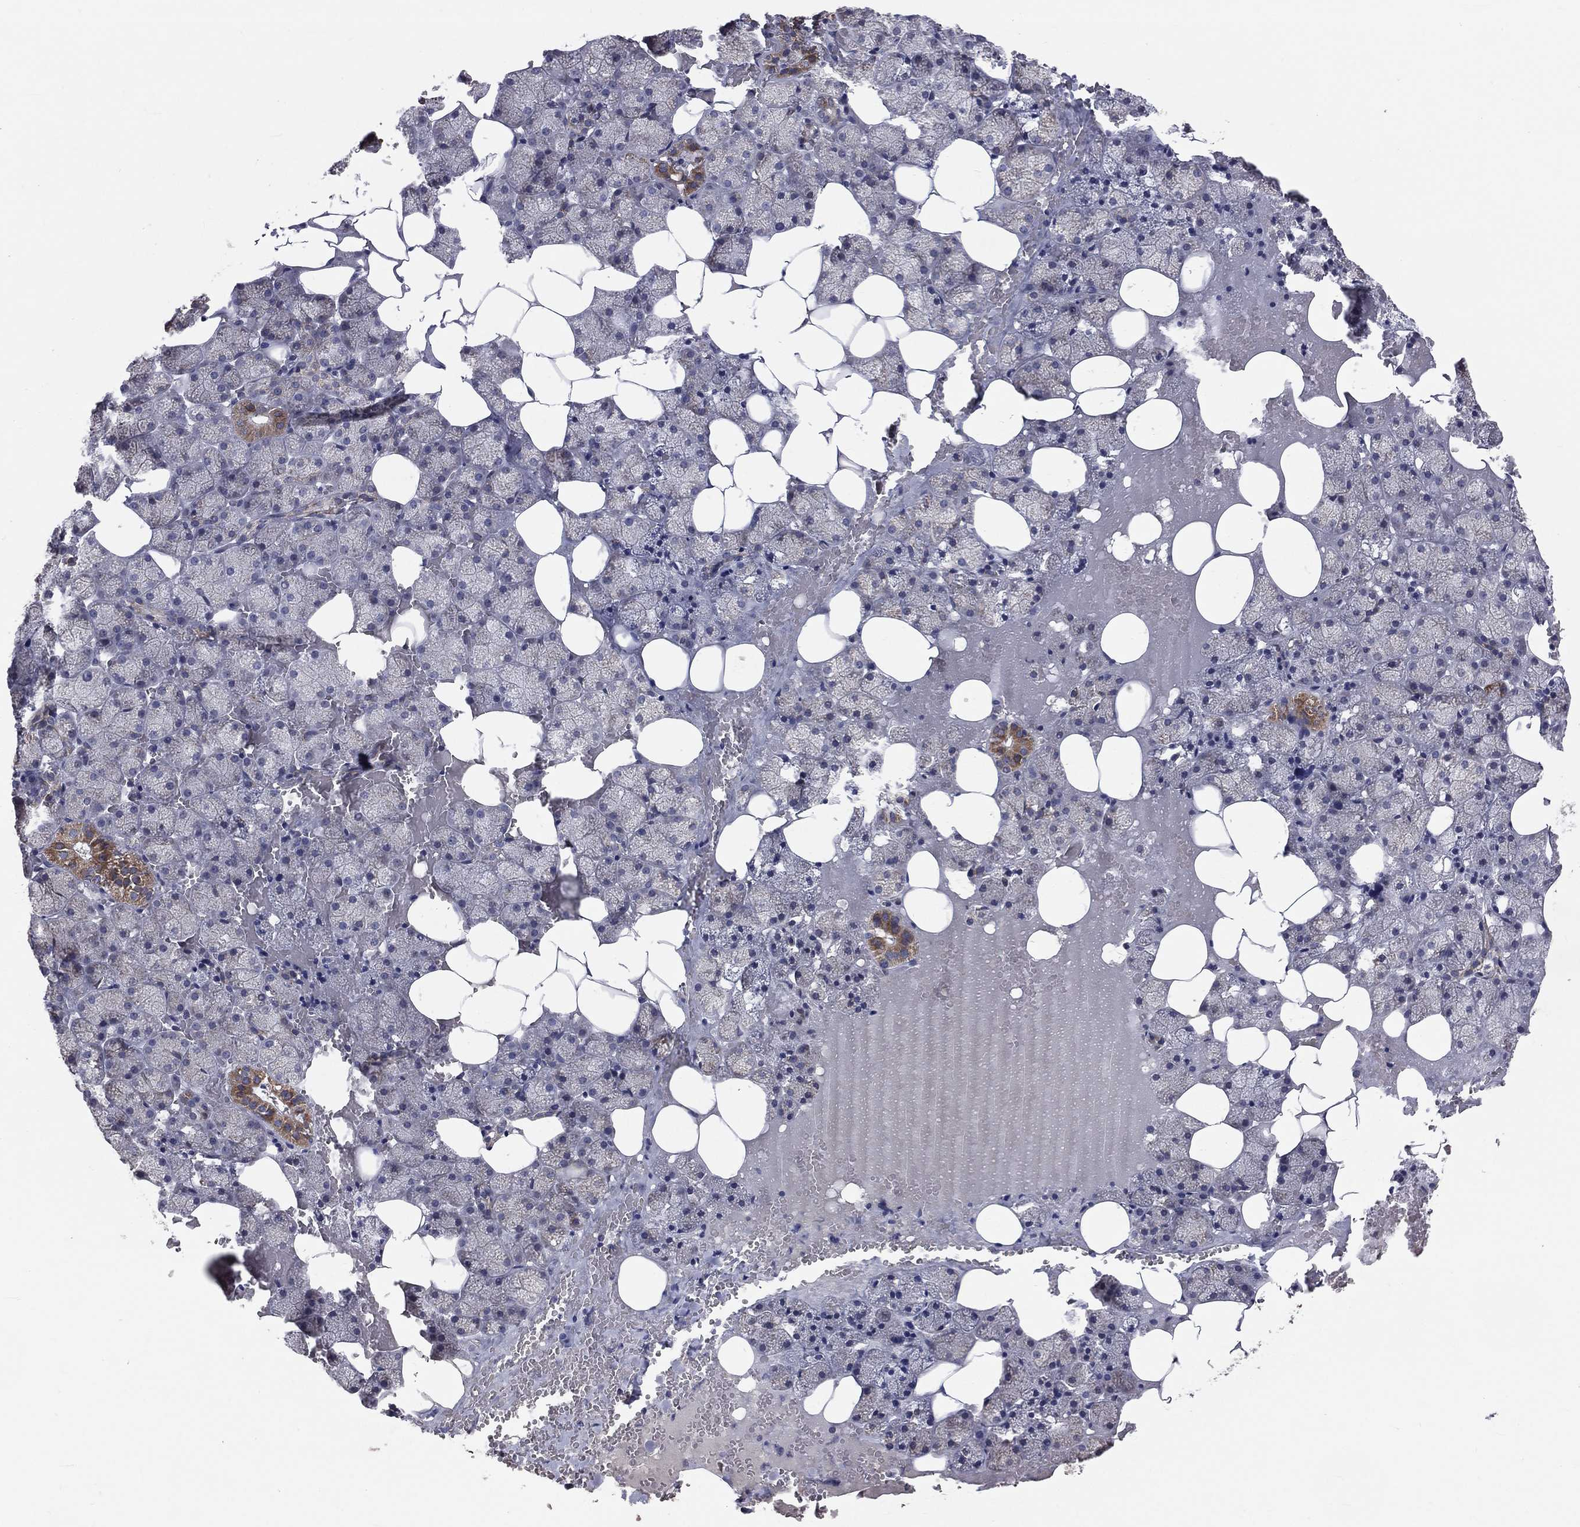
{"staining": {"intensity": "moderate", "quantity": "<25%", "location": "cytoplasmic/membranous"}, "tissue": "salivary gland", "cell_type": "Glandular cells", "image_type": "normal", "snomed": [{"axis": "morphology", "description": "Normal tissue, NOS"}, {"axis": "topography", "description": "Salivary gland"}], "caption": "A brown stain highlights moderate cytoplasmic/membranous positivity of a protein in glandular cells of benign salivary gland. Using DAB (brown) and hematoxylin (blue) stains, captured at high magnification using brightfield microscopy.", "gene": "MRPL46", "patient": {"sex": "male", "age": 38}}